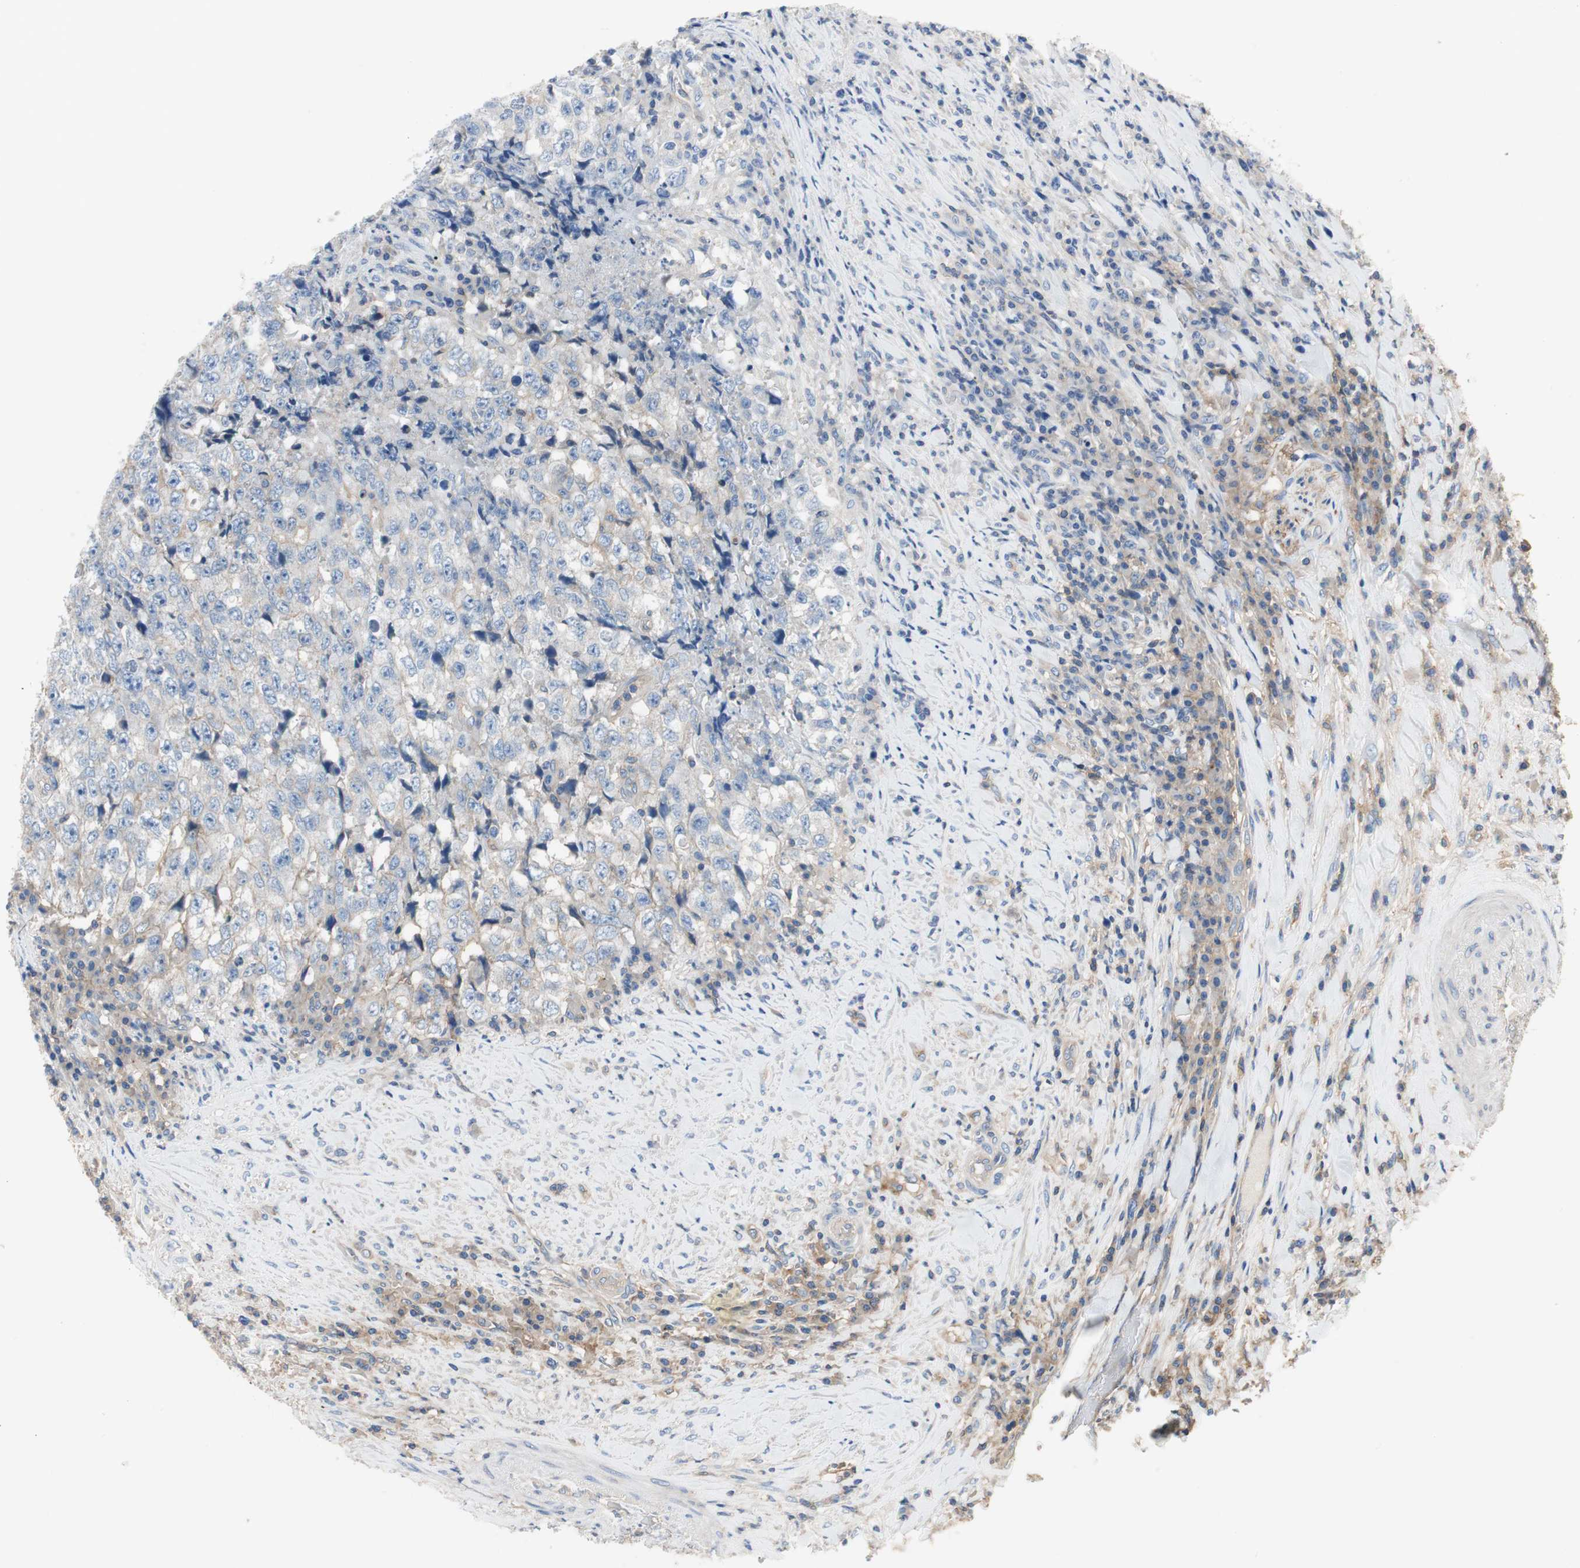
{"staining": {"intensity": "negative", "quantity": "none", "location": "none"}, "tissue": "testis cancer", "cell_type": "Tumor cells", "image_type": "cancer", "snomed": [{"axis": "morphology", "description": "Necrosis, NOS"}, {"axis": "morphology", "description": "Carcinoma, Embryonal, NOS"}, {"axis": "topography", "description": "Testis"}], "caption": "High power microscopy micrograph of an IHC micrograph of testis embryonal carcinoma, revealing no significant expression in tumor cells.", "gene": "IL1RL1", "patient": {"sex": "male", "age": 19}}